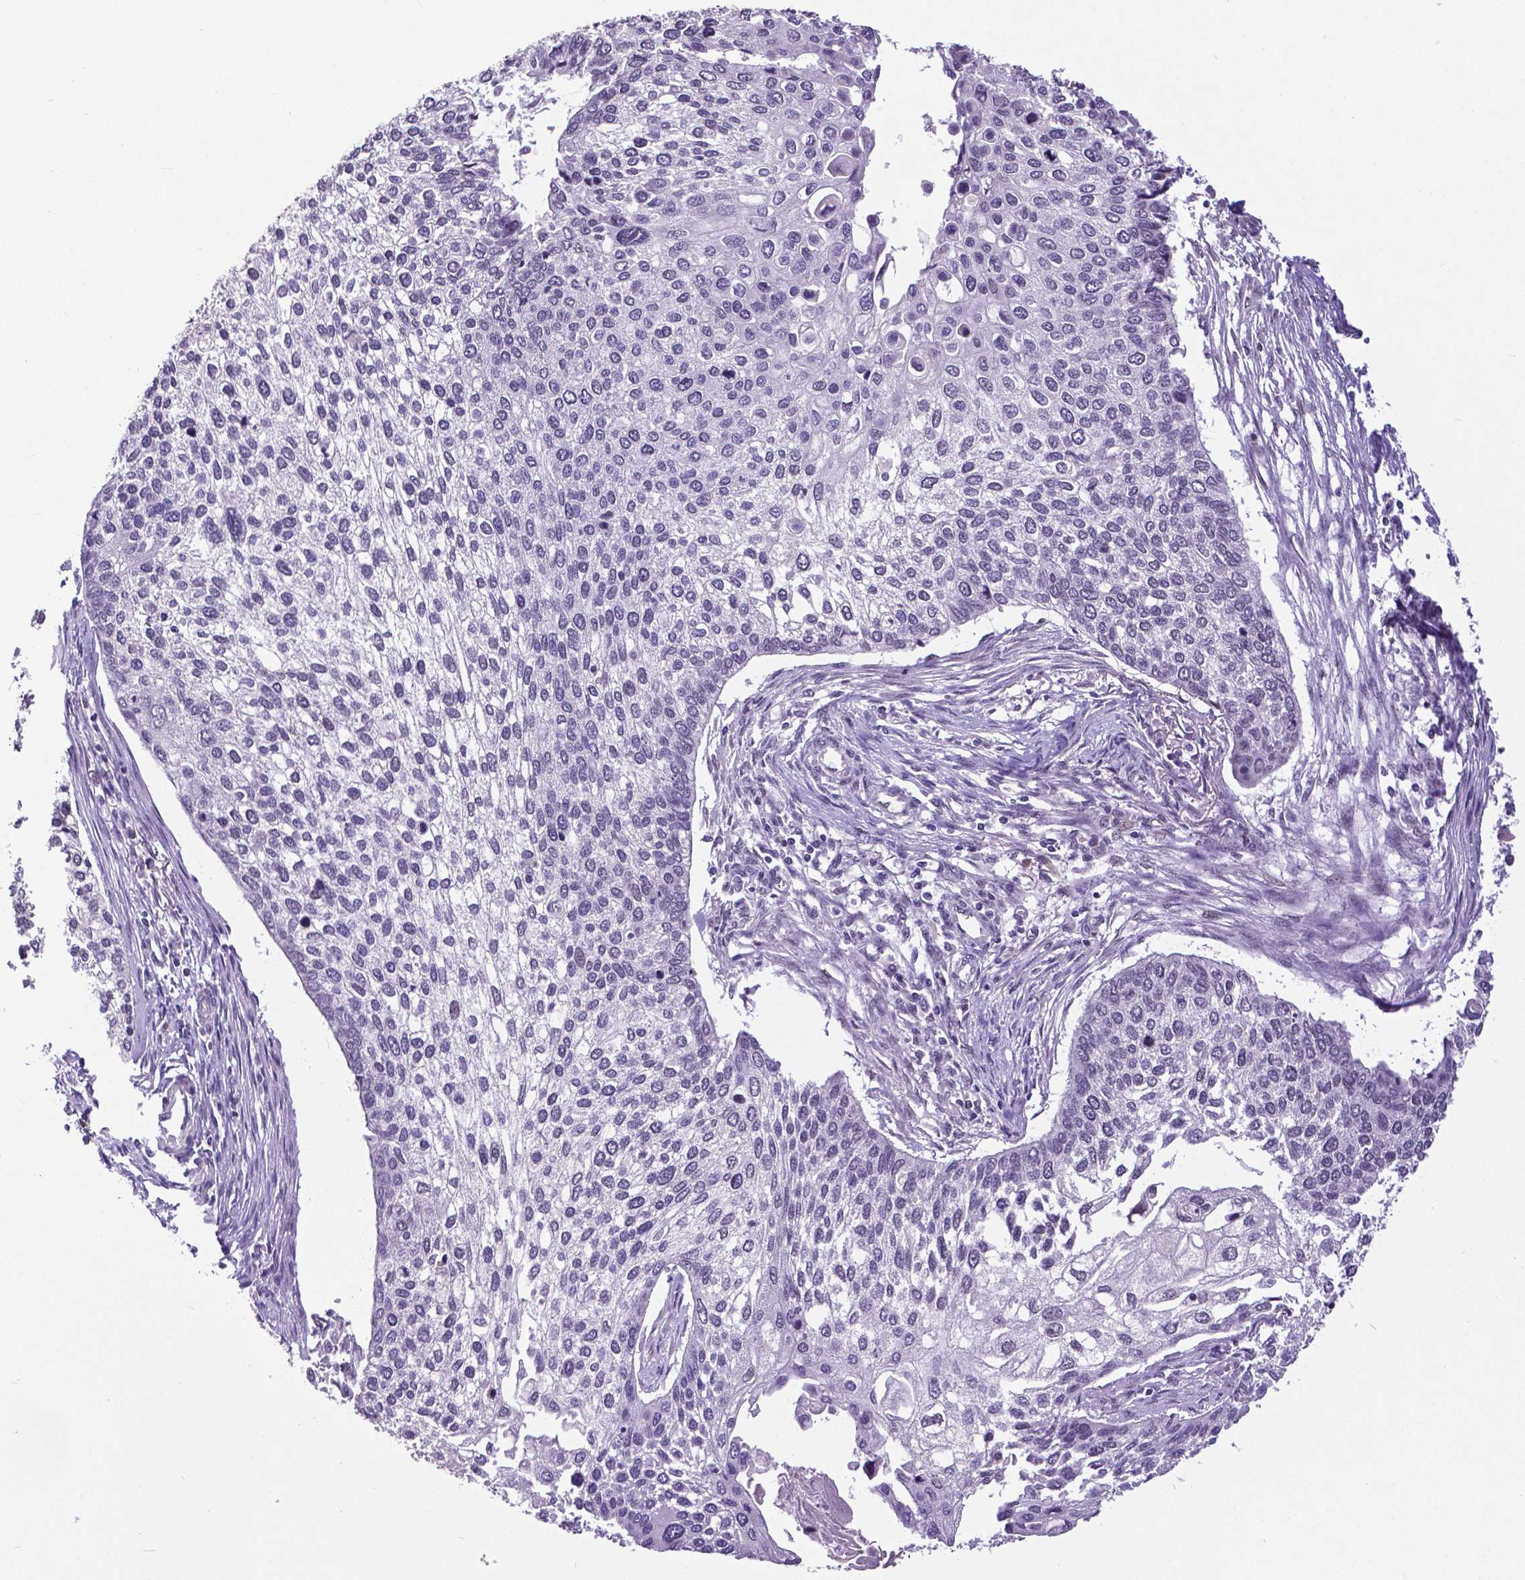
{"staining": {"intensity": "negative", "quantity": "none", "location": "none"}, "tissue": "lung cancer", "cell_type": "Tumor cells", "image_type": "cancer", "snomed": [{"axis": "morphology", "description": "Squamous cell carcinoma, NOS"}, {"axis": "morphology", "description": "Squamous cell carcinoma, metastatic, NOS"}, {"axis": "topography", "description": "Lung"}], "caption": "The image exhibits no significant positivity in tumor cells of lung cancer.", "gene": "ATRX", "patient": {"sex": "male", "age": 63}}